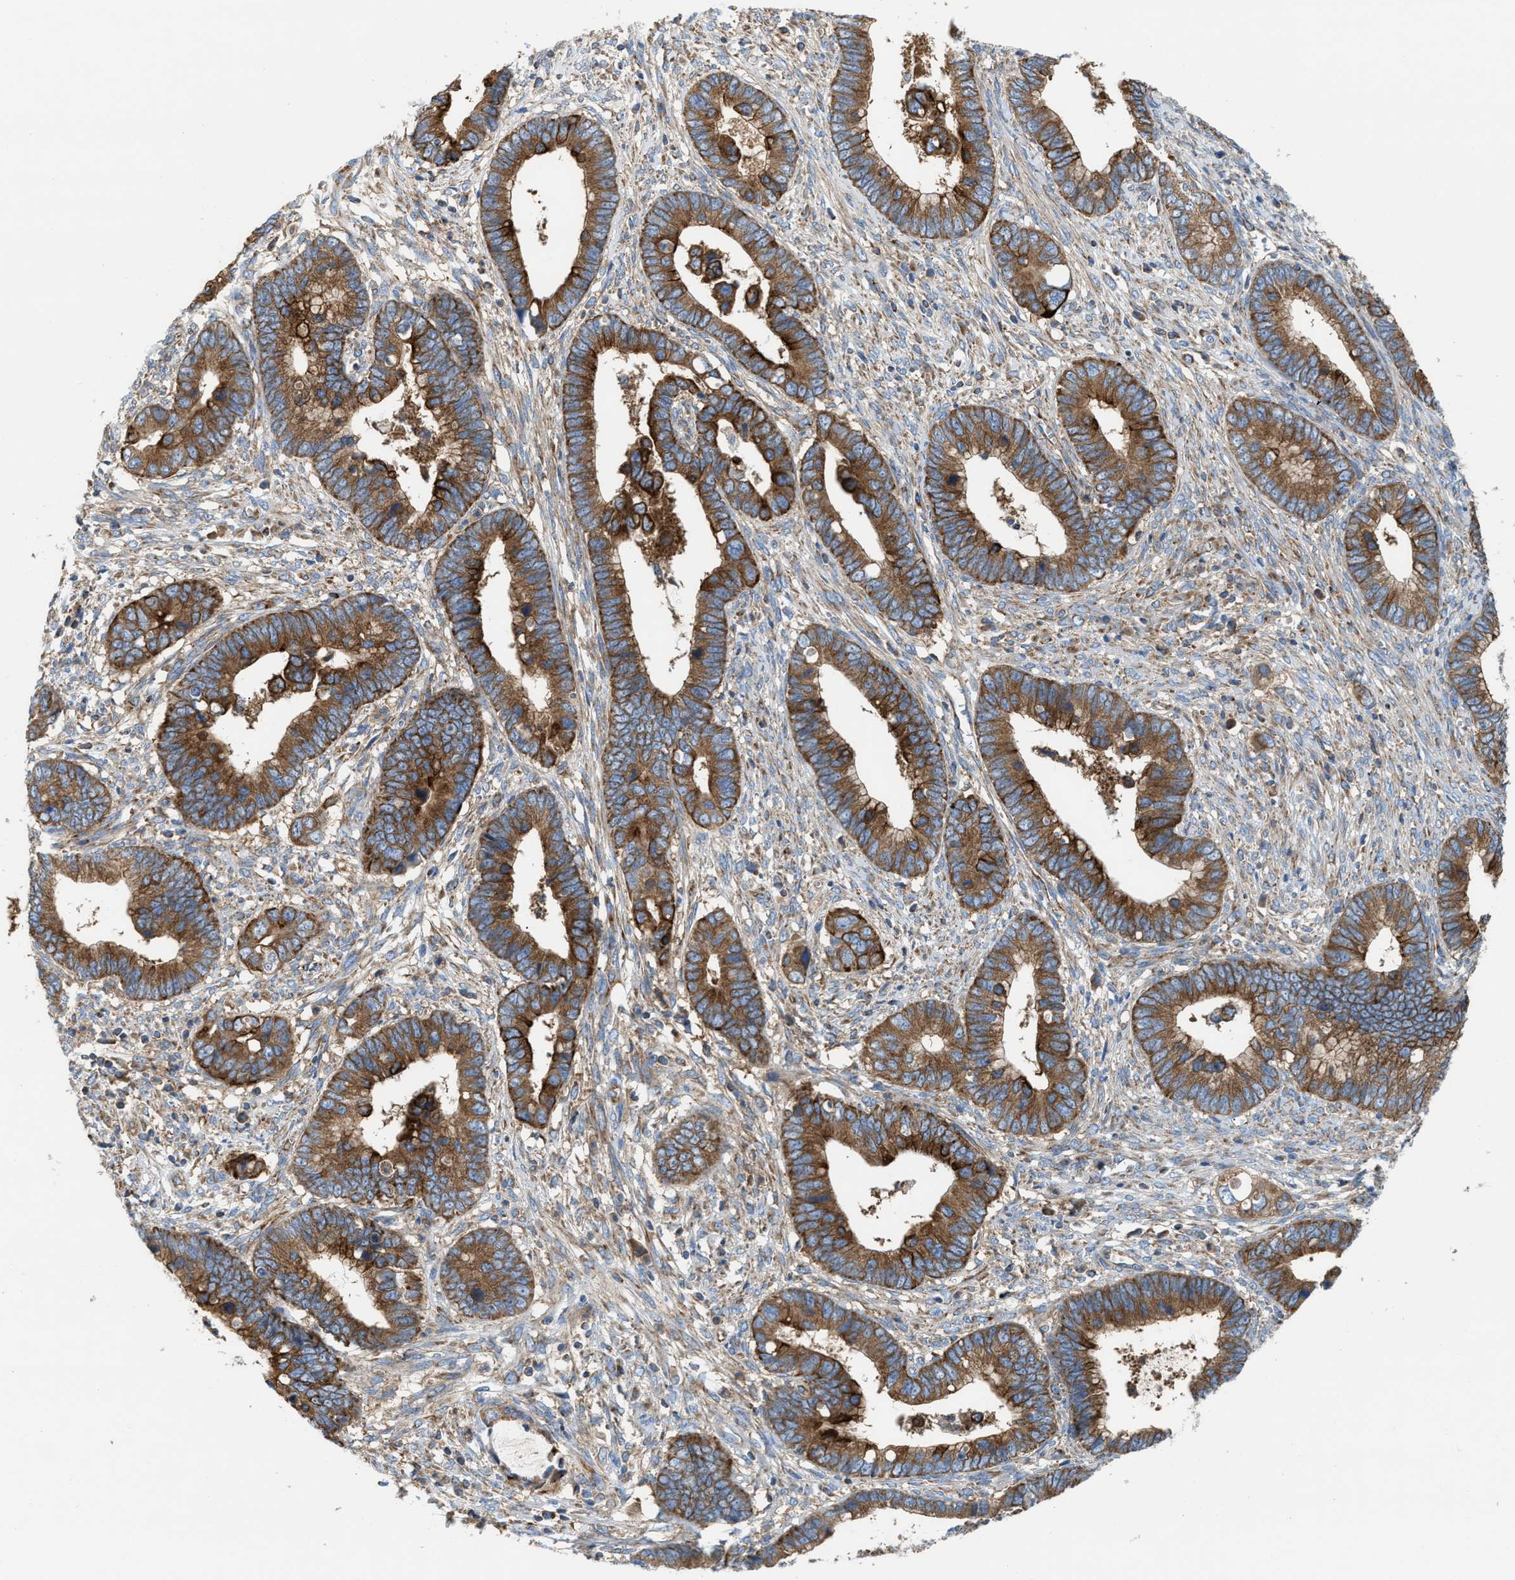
{"staining": {"intensity": "strong", "quantity": ">75%", "location": "cytoplasmic/membranous"}, "tissue": "cervical cancer", "cell_type": "Tumor cells", "image_type": "cancer", "snomed": [{"axis": "morphology", "description": "Adenocarcinoma, NOS"}, {"axis": "topography", "description": "Cervix"}], "caption": "Tumor cells display high levels of strong cytoplasmic/membranous staining in about >75% of cells in cervical adenocarcinoma.", "gene": "TBC1D15", "patient": {"sex": "female", "age": 44}}